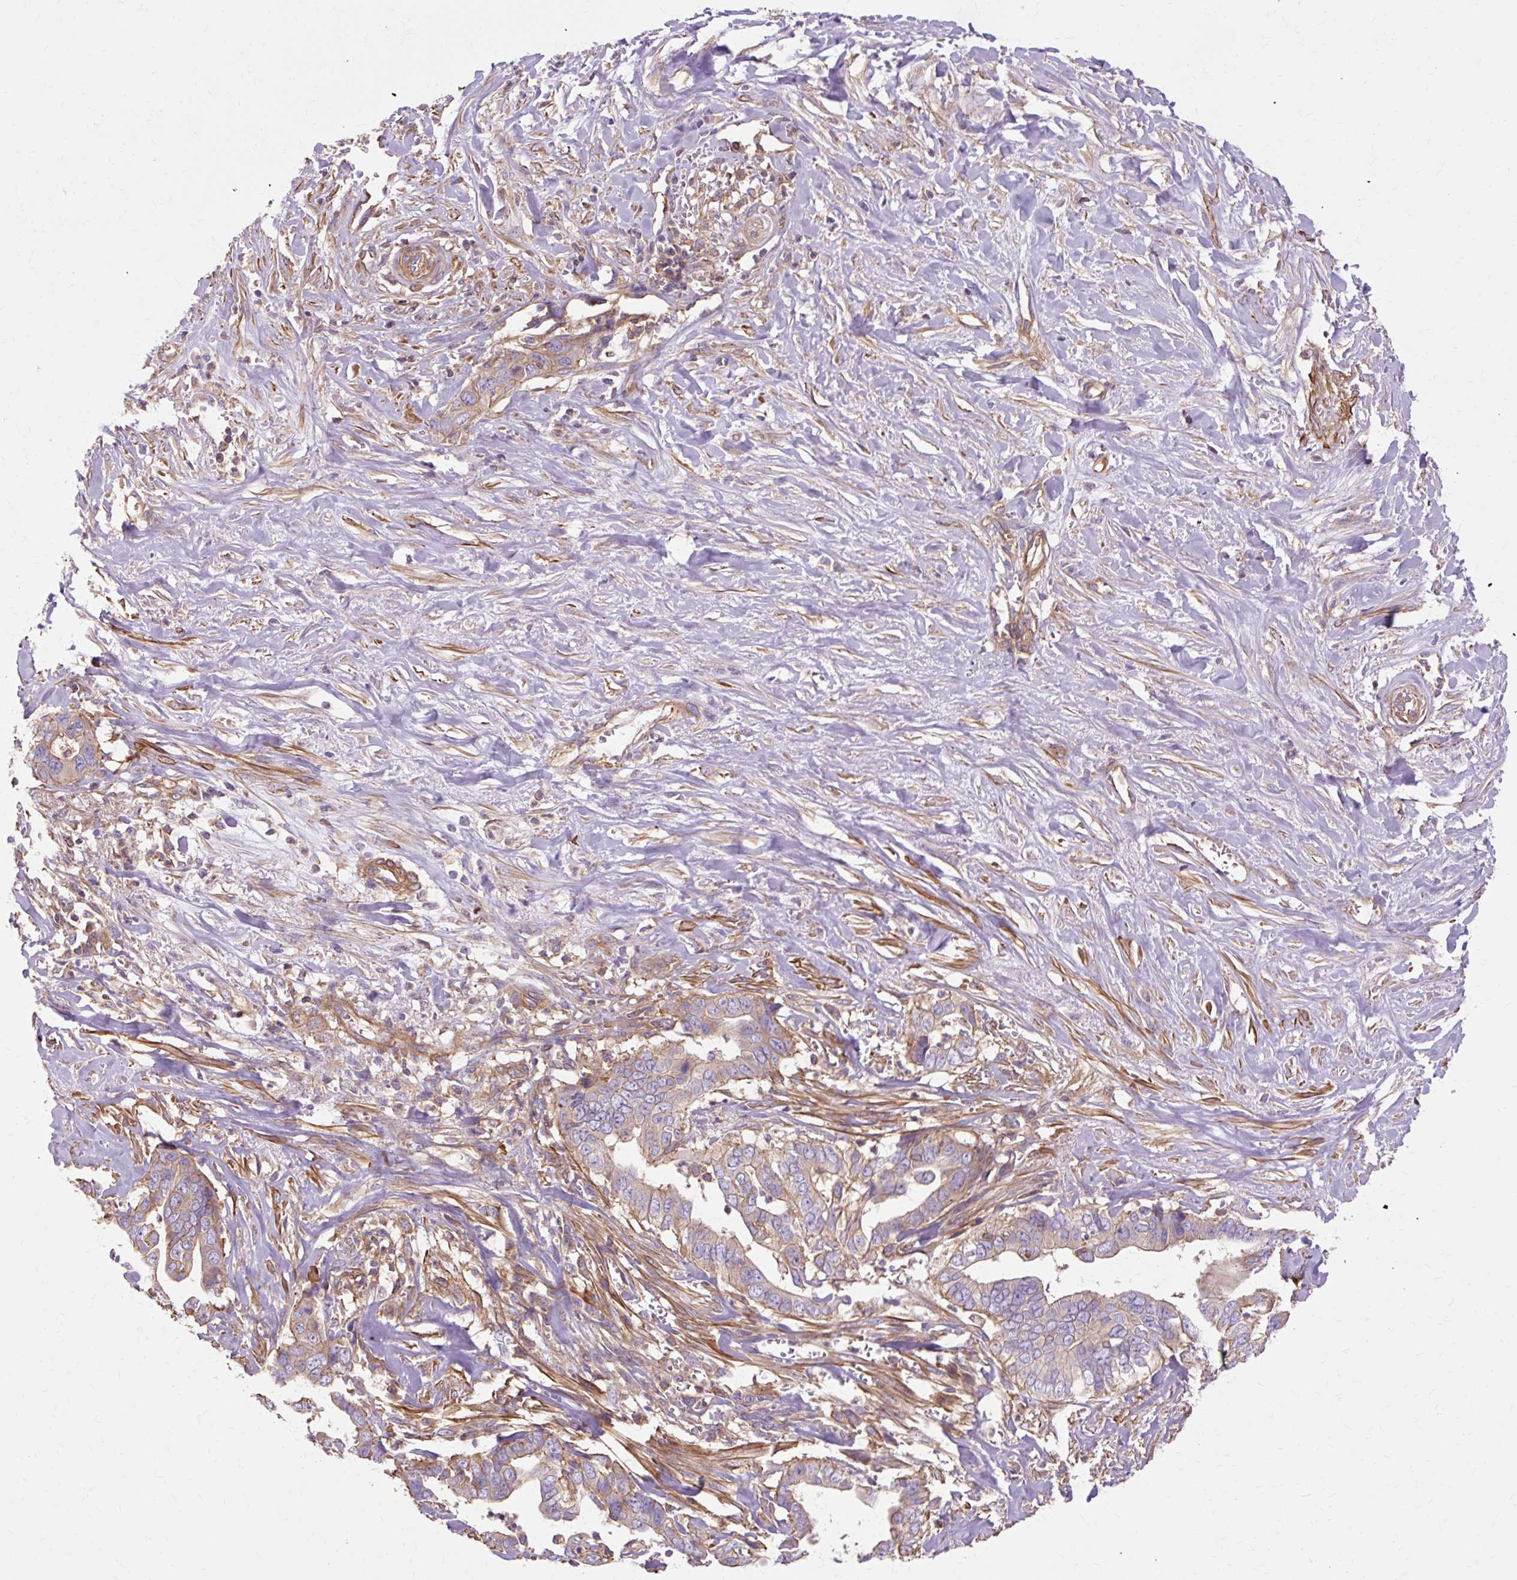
{"staining": {"intensity": "weak", "quantity": "25%-75%", "location": "cytoplasmic/membranous"}, "tissue": "liver cancer", "cell_type": "Tumor cells", "image_type": "cancer", "snomed": [{"axis": "morphology", "description": "Cholangiocarcinoma"}, {"axis": "topography", "description": "Liver"}], "caption": "Immunohistochemical staining of human cholangiocarcinoma (liver) shows low levels of weak cytoplasmic/membranous positivity in approximately 25%-75% of tumor cells.", "gene": "TBC1D2B", "patient": {"sex": "female", "age": 79}}